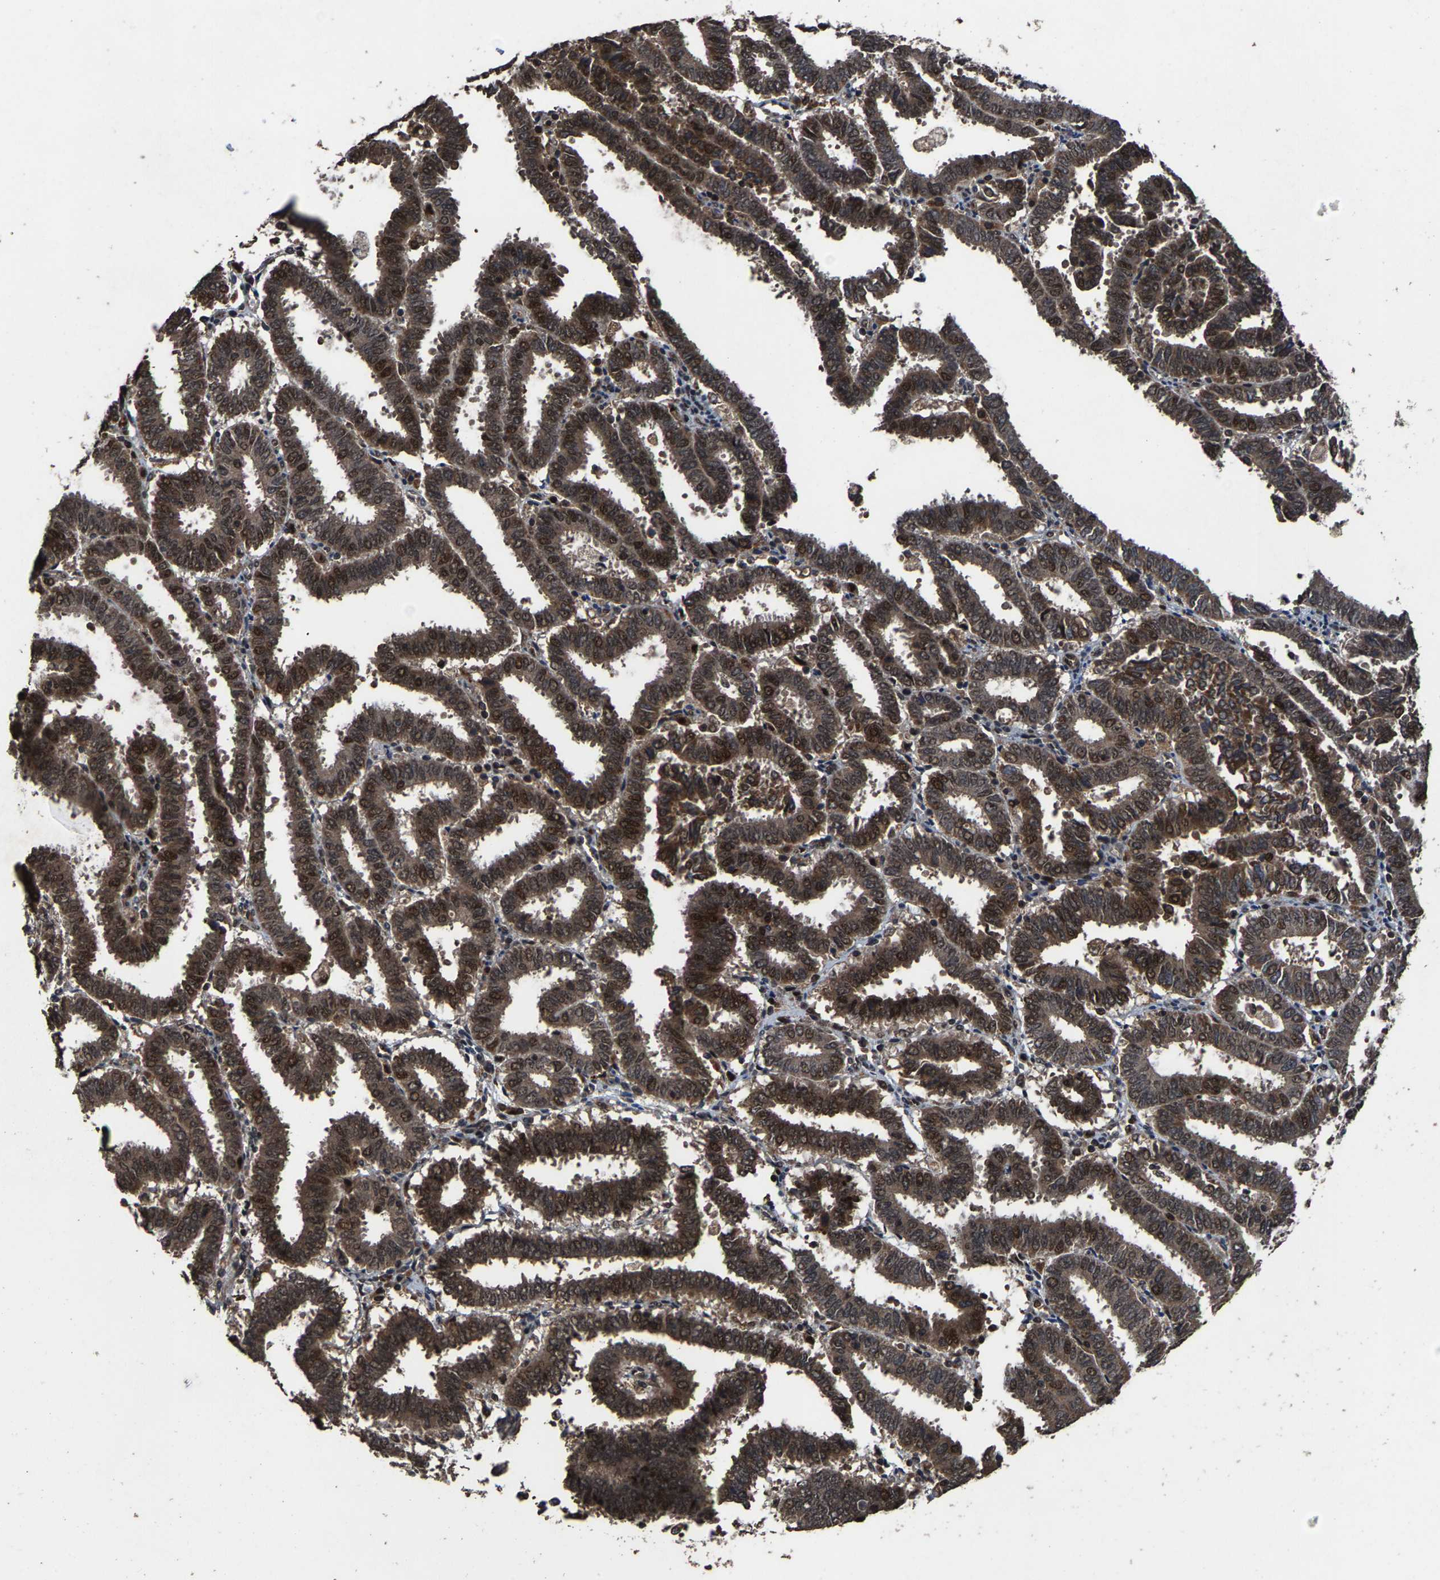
{"staining": {"intensity": "strong", "quantity": ">75%", "location": "cytoplasmic/membranous,nuclear"}, "tissue": "endometrial cancer", "cell_type": "Tumor cells", "image_type": "cancer", "snomed": [{"axis": "morphology", "description": "Adenocarcinoma, NOS"}, {"axis": "topography", "description": "Uterus"}], "caption": "Protein analysis of adenocarcinoma (endometrial) tissue reveals strong cytoplasmic/membranous and nuclear expression in approximately >75% of tumor cells. (Stains: DAB in brown, nuclei in blue, Microscopy: brightfield microscopy at high magnification).", "gene": "HAUS6", "patient": {"sex": "female", "age": 83}}